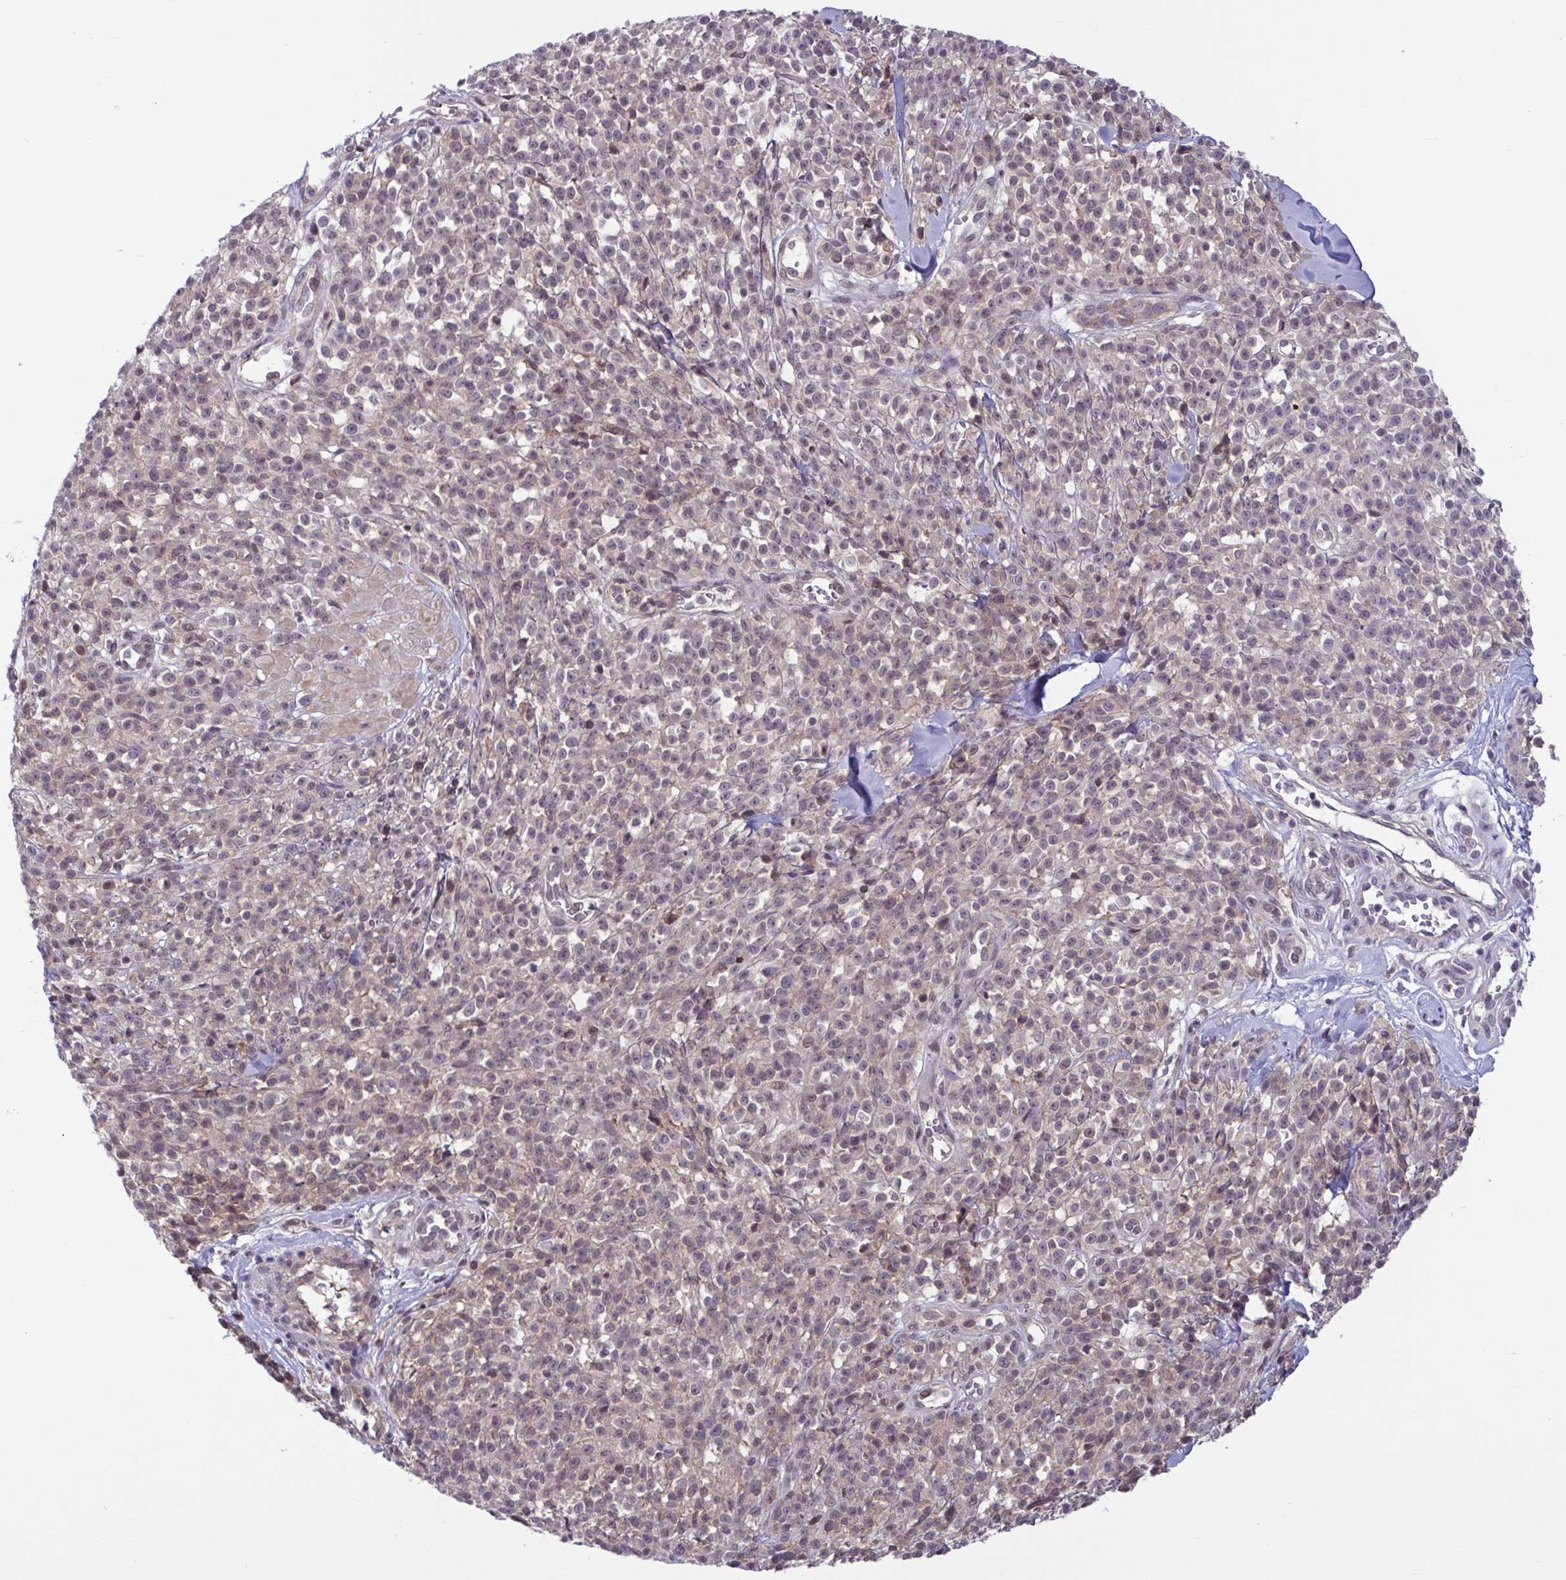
{"staining": {"intensity": "weak", "quantity": "<25%", "location": "nuclear"}, "tissue": "melanoma", "cell_type": "Tumor cells", "image_type": "cancer", "snomed": [{"axis": "morphology", "description": "Malignant melanoma, NOS"}, {"axis": "topography", "description": "Skin"}, {"axis": "topography", "description": "Skin of trunk"}], "caption": "IHC image of melanoma stained for a protein (brown), which exhibits no staining in tumor cells.", "gene": "TTC7B", "patient": {"sex": "male", "age": 74}}